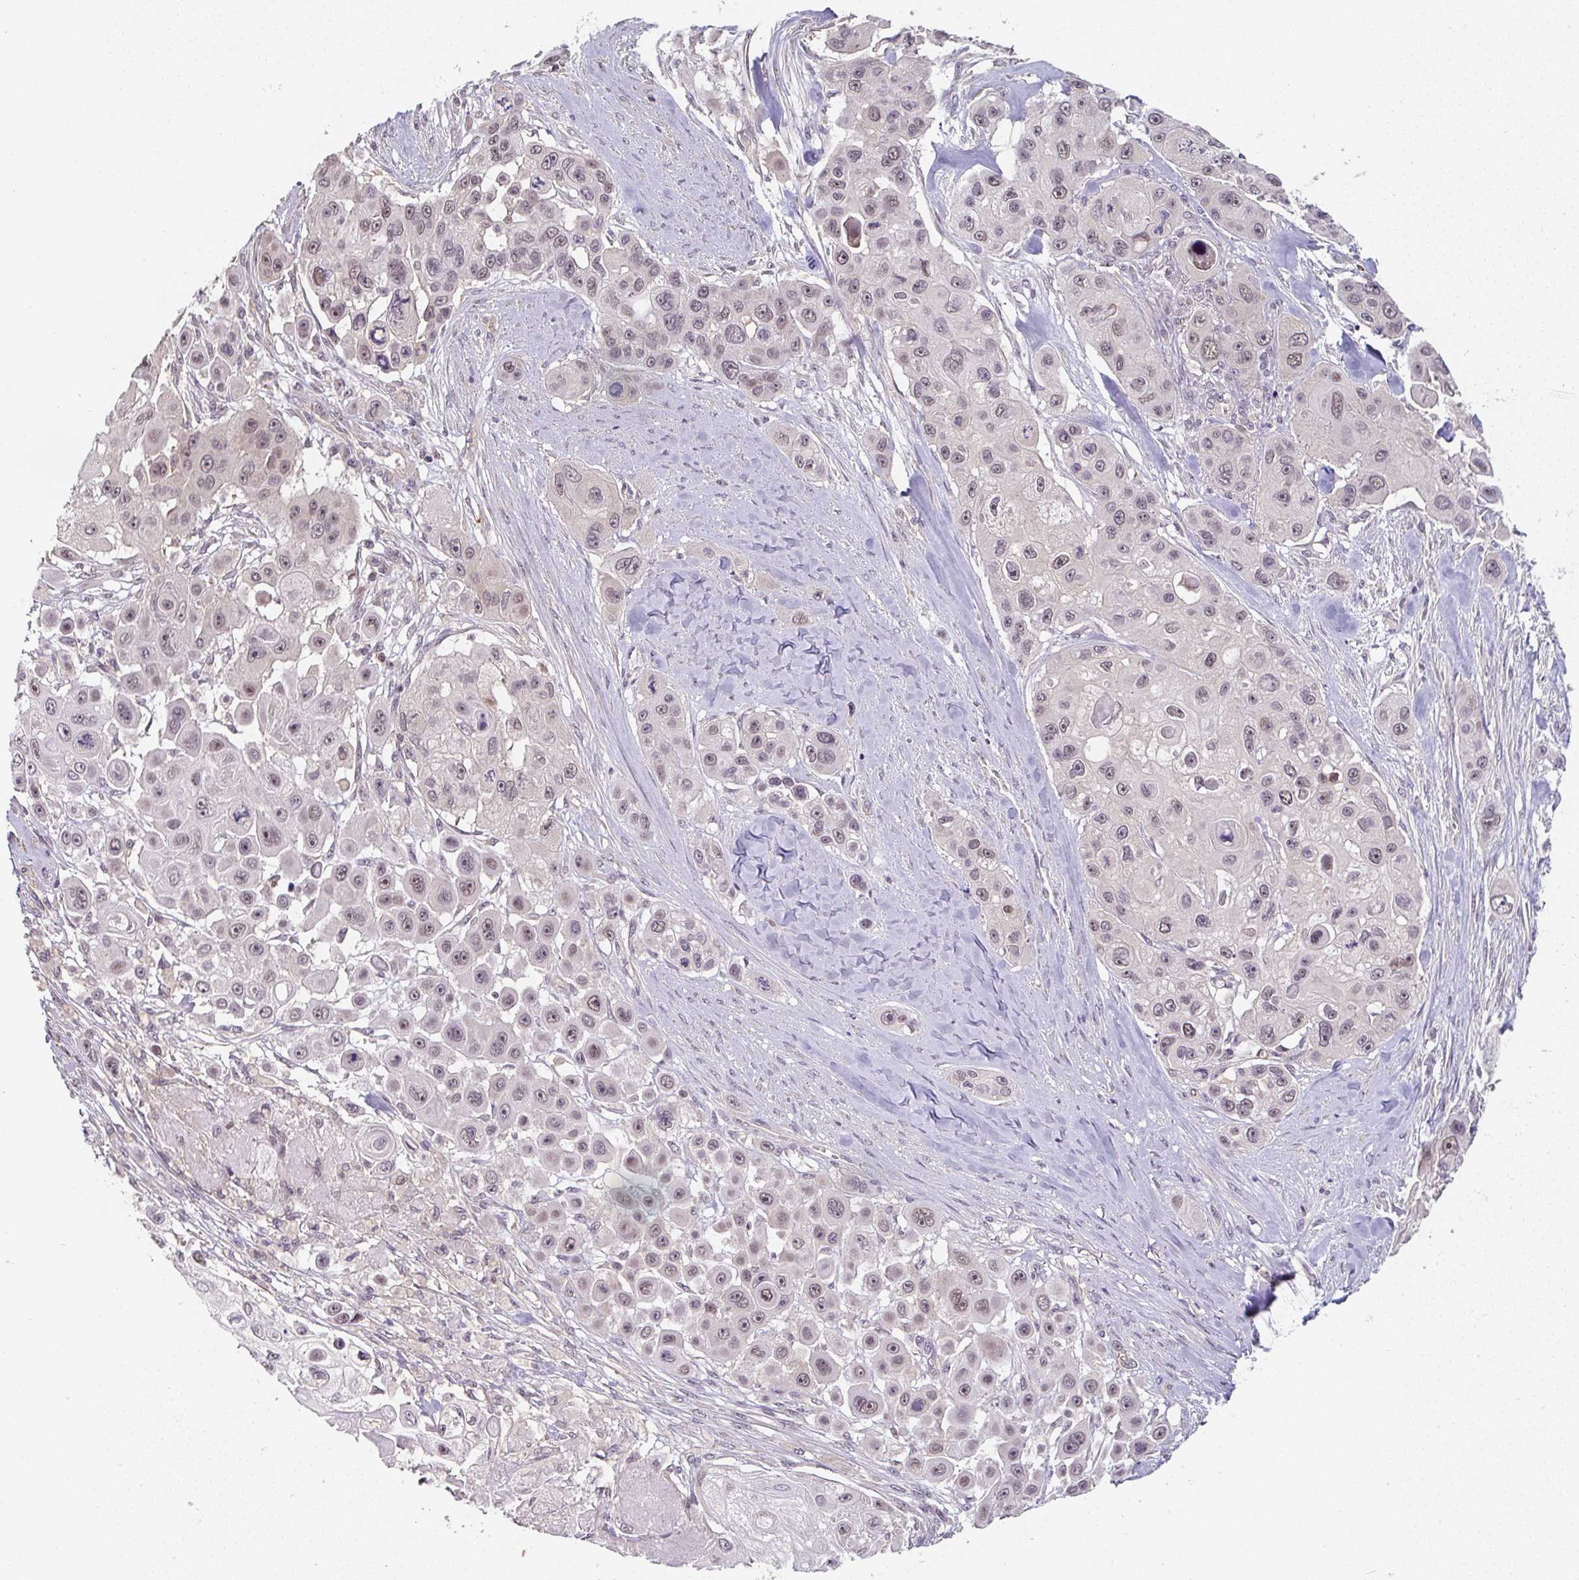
{"staining": {"intensity": "weak", "quantity": ">75%", "location": "nuclear"}, "tissue": "skin cancer", "cell_type": "Tumor cells", "image_type": "cancer", "snomed": [{"axis": "morphology", "description": "Squamous cell carcinoma, NOS"}, {"axis": "topography", "description": "Skin"}], "caption": "Protein expression analysis of skin cancer (squamous cell carcinoma) demonstrates weak nuclear staining in about >75% of tumor cells. The staining is performed using DAB brown chromogen to label protein expression. The nuclei are counter-stained blue using hematoxylin.", "gene": "RANGRF", "patient": {"sex": "male", "age": 67}}